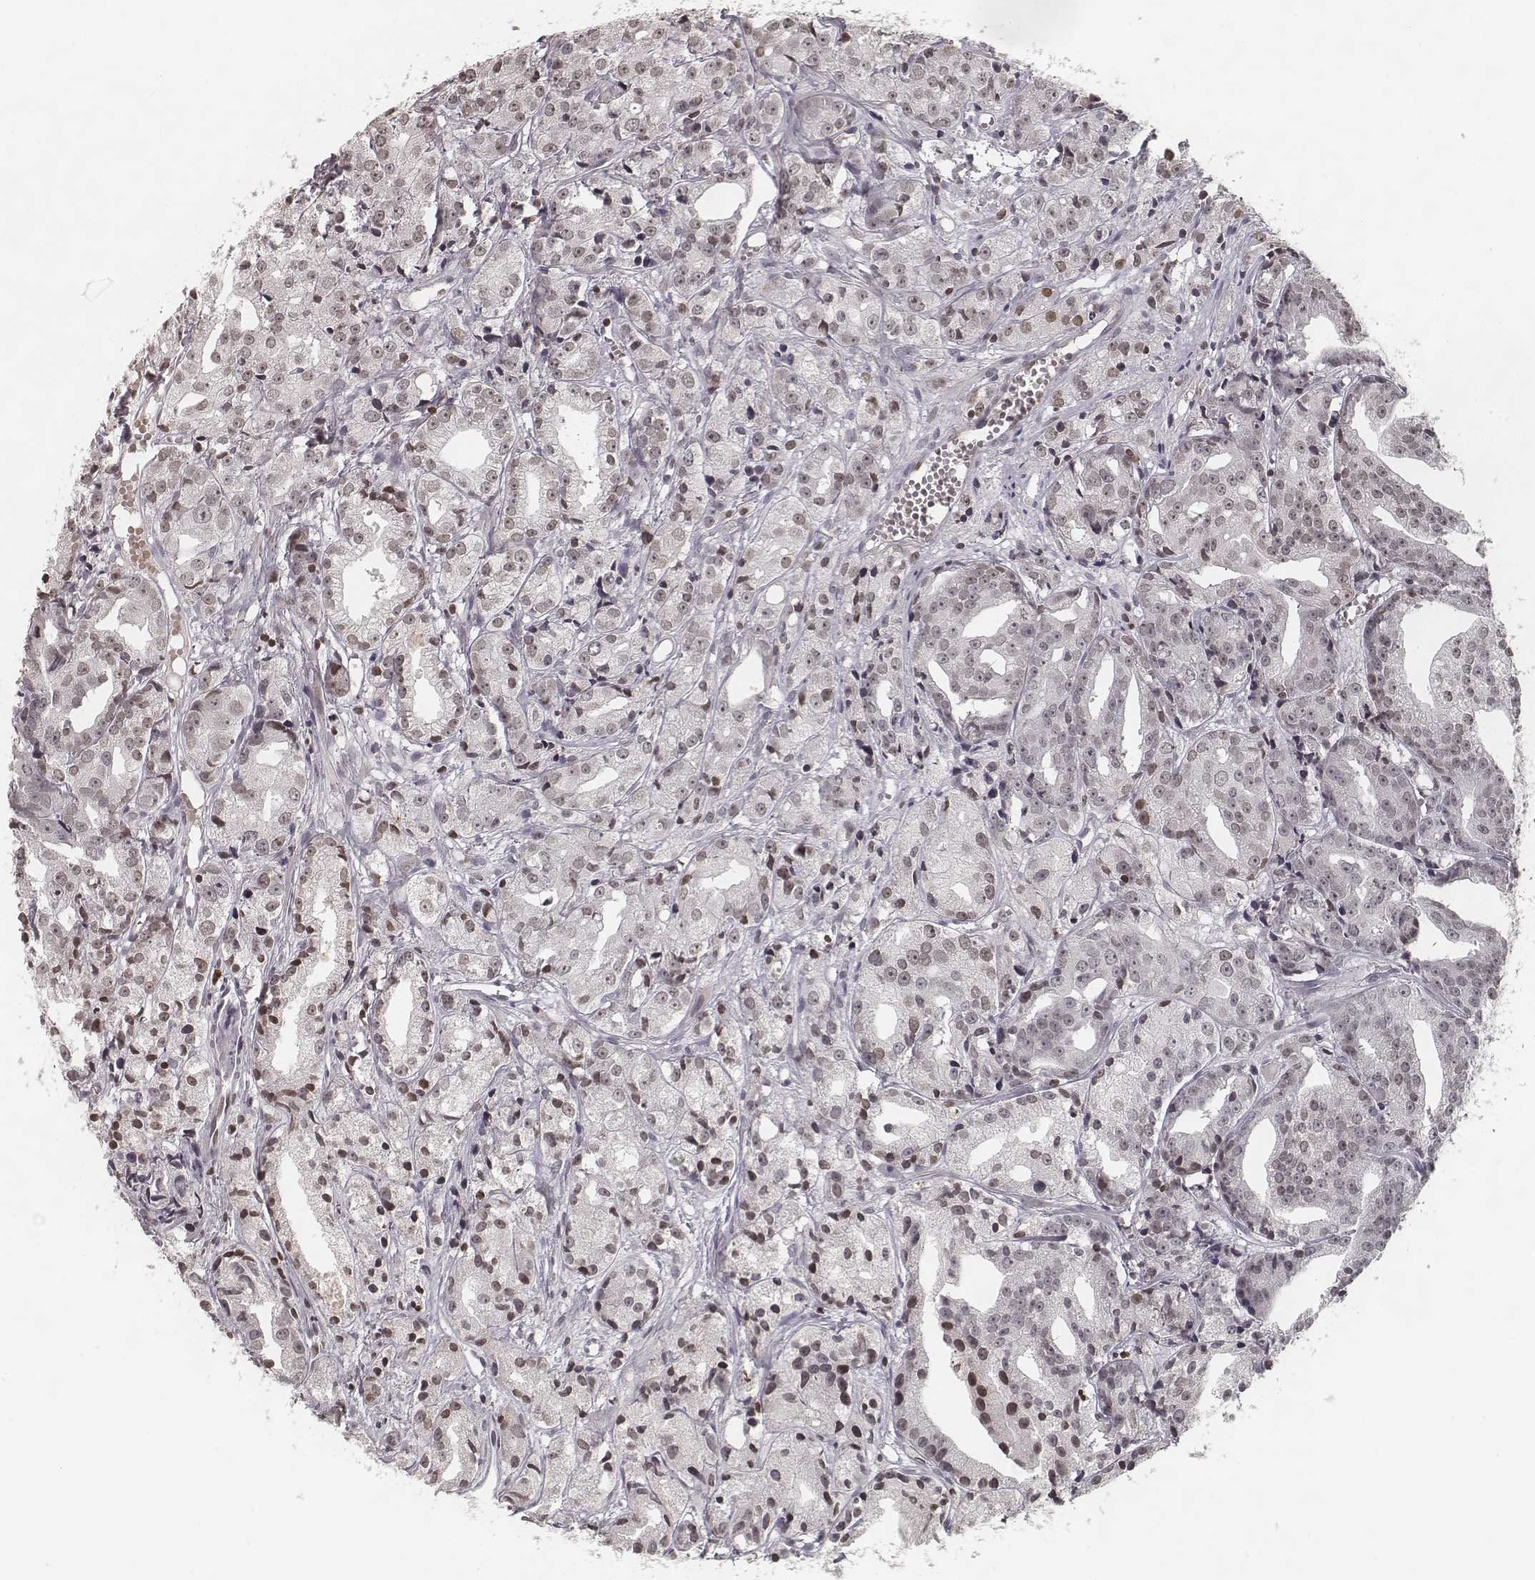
{"staining": {"intensity": "moderate", "quantity": "<25%", "location": "nuclear"}, "tissue": "prostate cancer", "cell_type": "Tumor cells", "image_type": "cancer", "snomed": [{"axis": "morphology", "description": "Adenocarcinoma, Medium grade"}, {"axis": "topography", "description": "Prostate"}], "caption": "Immunohistochemical staining of prostate cancer (adenocarcinoma (medium-grade)) displays moderate nuclear protein expression in approximately <25% of tumor cells.", "gene": "HMGA2", "patient": {"sex": "male", "age": 74}}